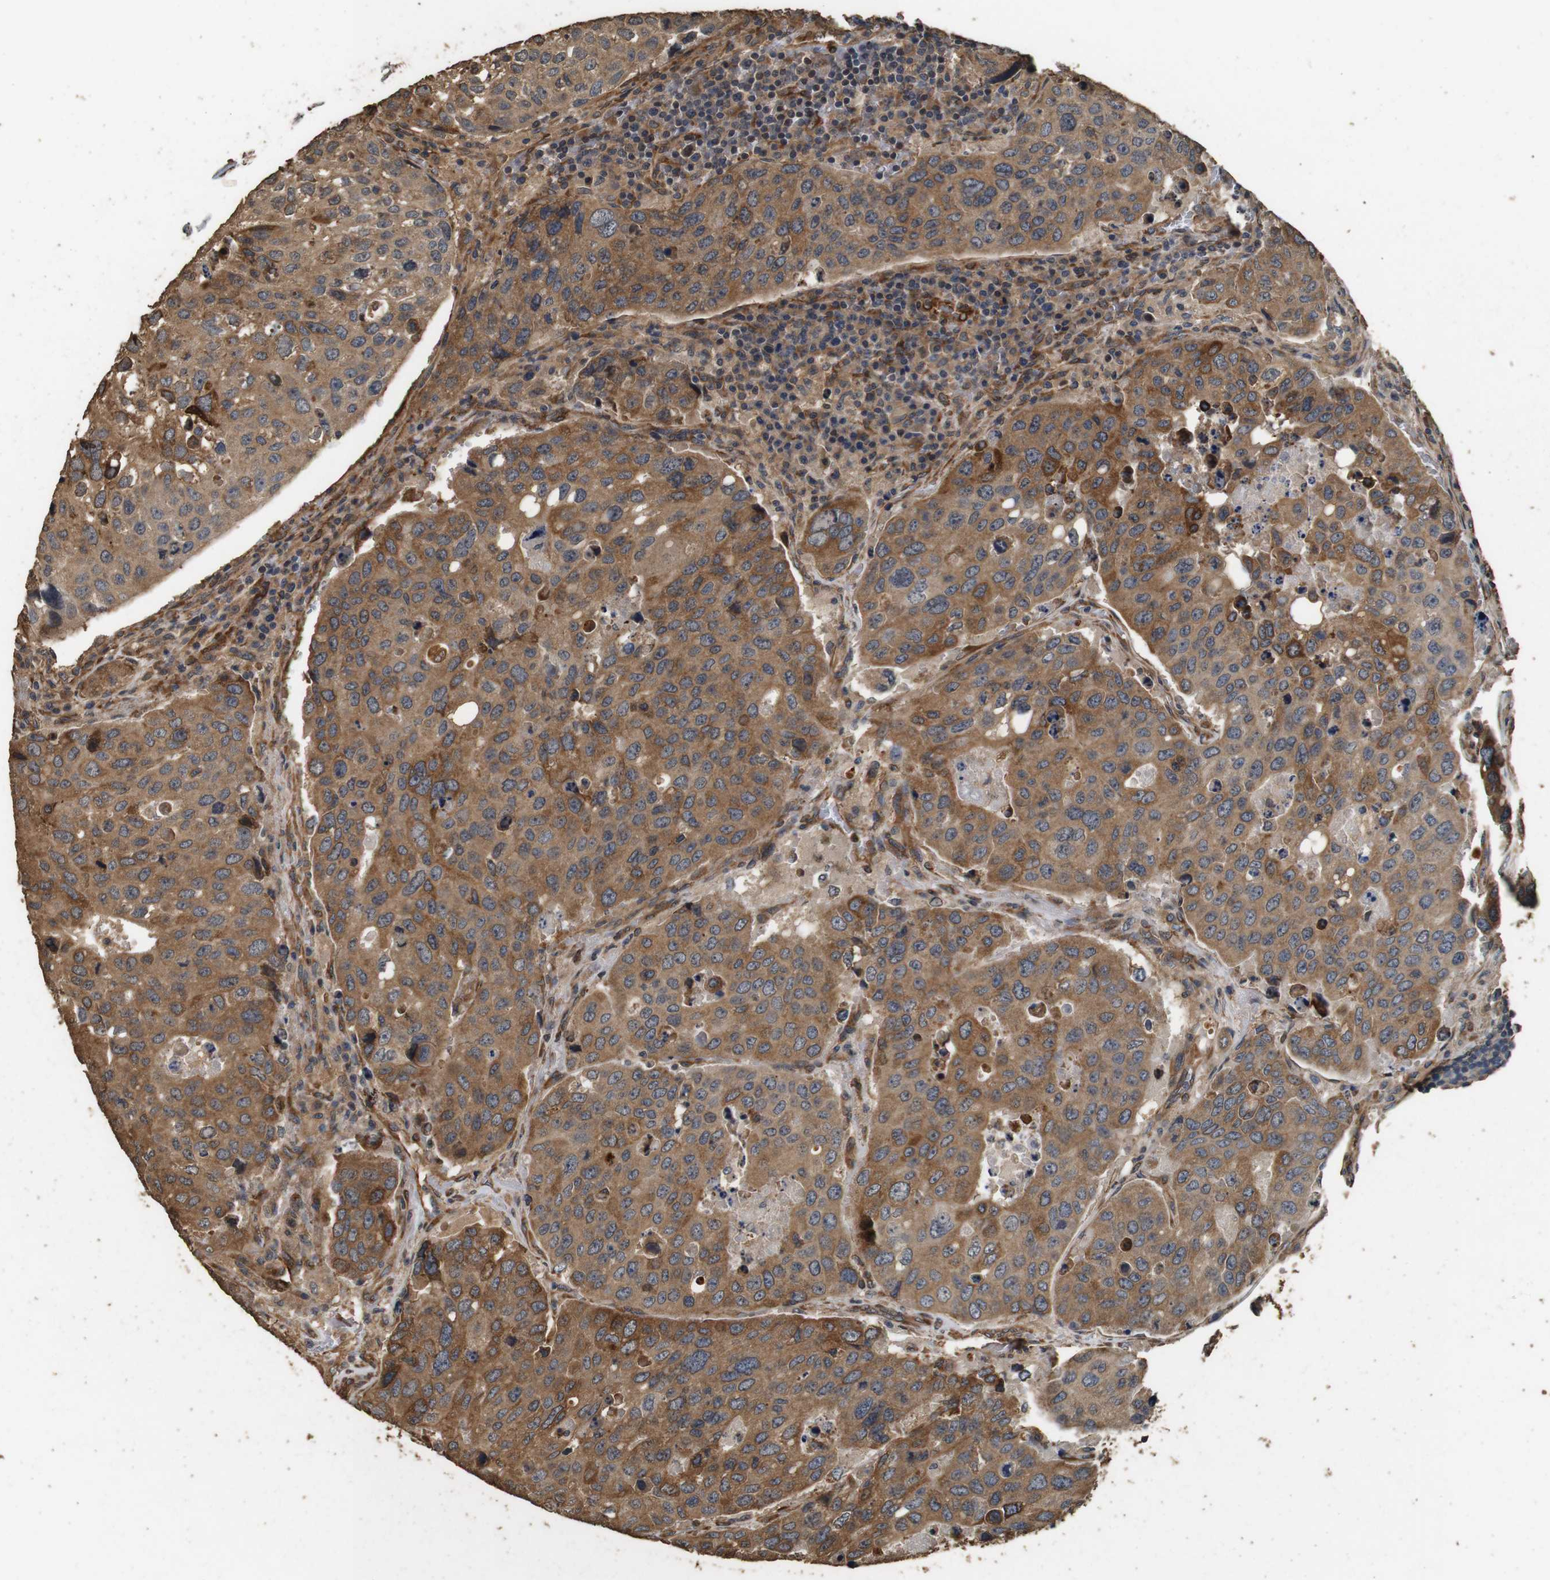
{"staining": {"intensity": "moderate", "quantity": ">75%", "location": "cytoplasmic/membranous"}, "tissue": "urothelial cancer", "cell_type": "Tumor cells", "image_type": "cancer", "snomed": [{"axis": "morphology", "description": "Urothelial carcinoma, High grade"}, {"axis": "topography", "description": "Lymph node"}, {"axis": "topography", "description": "Urinary bladder"}], "caption": "IHC (DAB (3,3'-diaminobenzidine)) staining of human urothelial carcinoma (high-grade) reveals moderate cytoplasmic/membranous protein positivity in about >75% of tumor cells.", "gene": "CNPY4", "patient": {"sex": "male", "age": 51}}